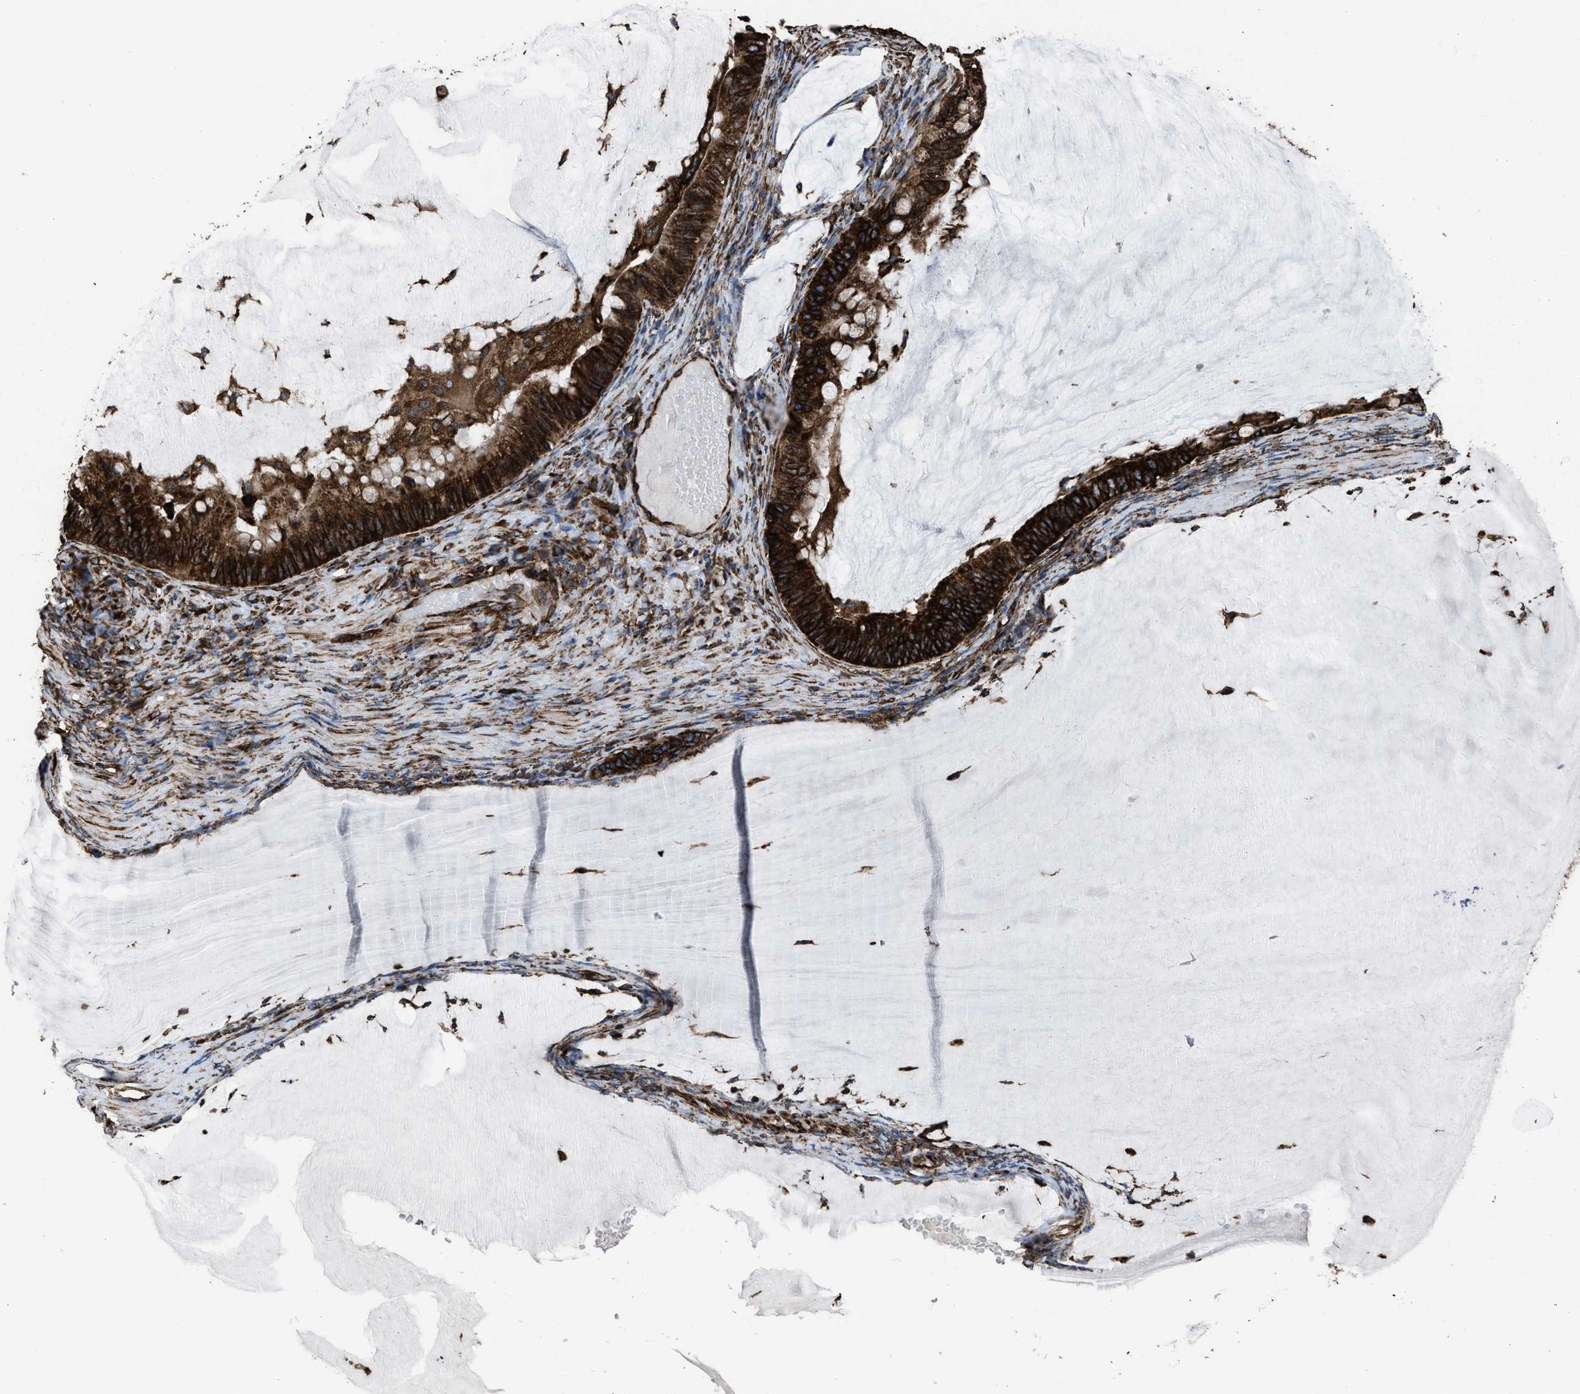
{"staining": {"intensity": "strong", "quantity": ">75%", "location": "cytoplasmic/membranous"}, "tissue": "ovarian cancer", "cell_type": "Tumor cells", "image_type": "cancer", "snomed": [{"axis": "morphology", "description": "Cystadenocarcinoma, mucinous, NOS"}, {"axis": "topography", "description": "Ovary"}], "caption": "A photomicrograph showing strong cytoplasmic/membranous staining in about >75% of tumor cells in ovarian cancer (mucinous cystadenocarcinoma), as visualized by brown immunohistochemical staining.", "gene": "CAPRIN1", "patient": {"sex": "female", "age": 61}}